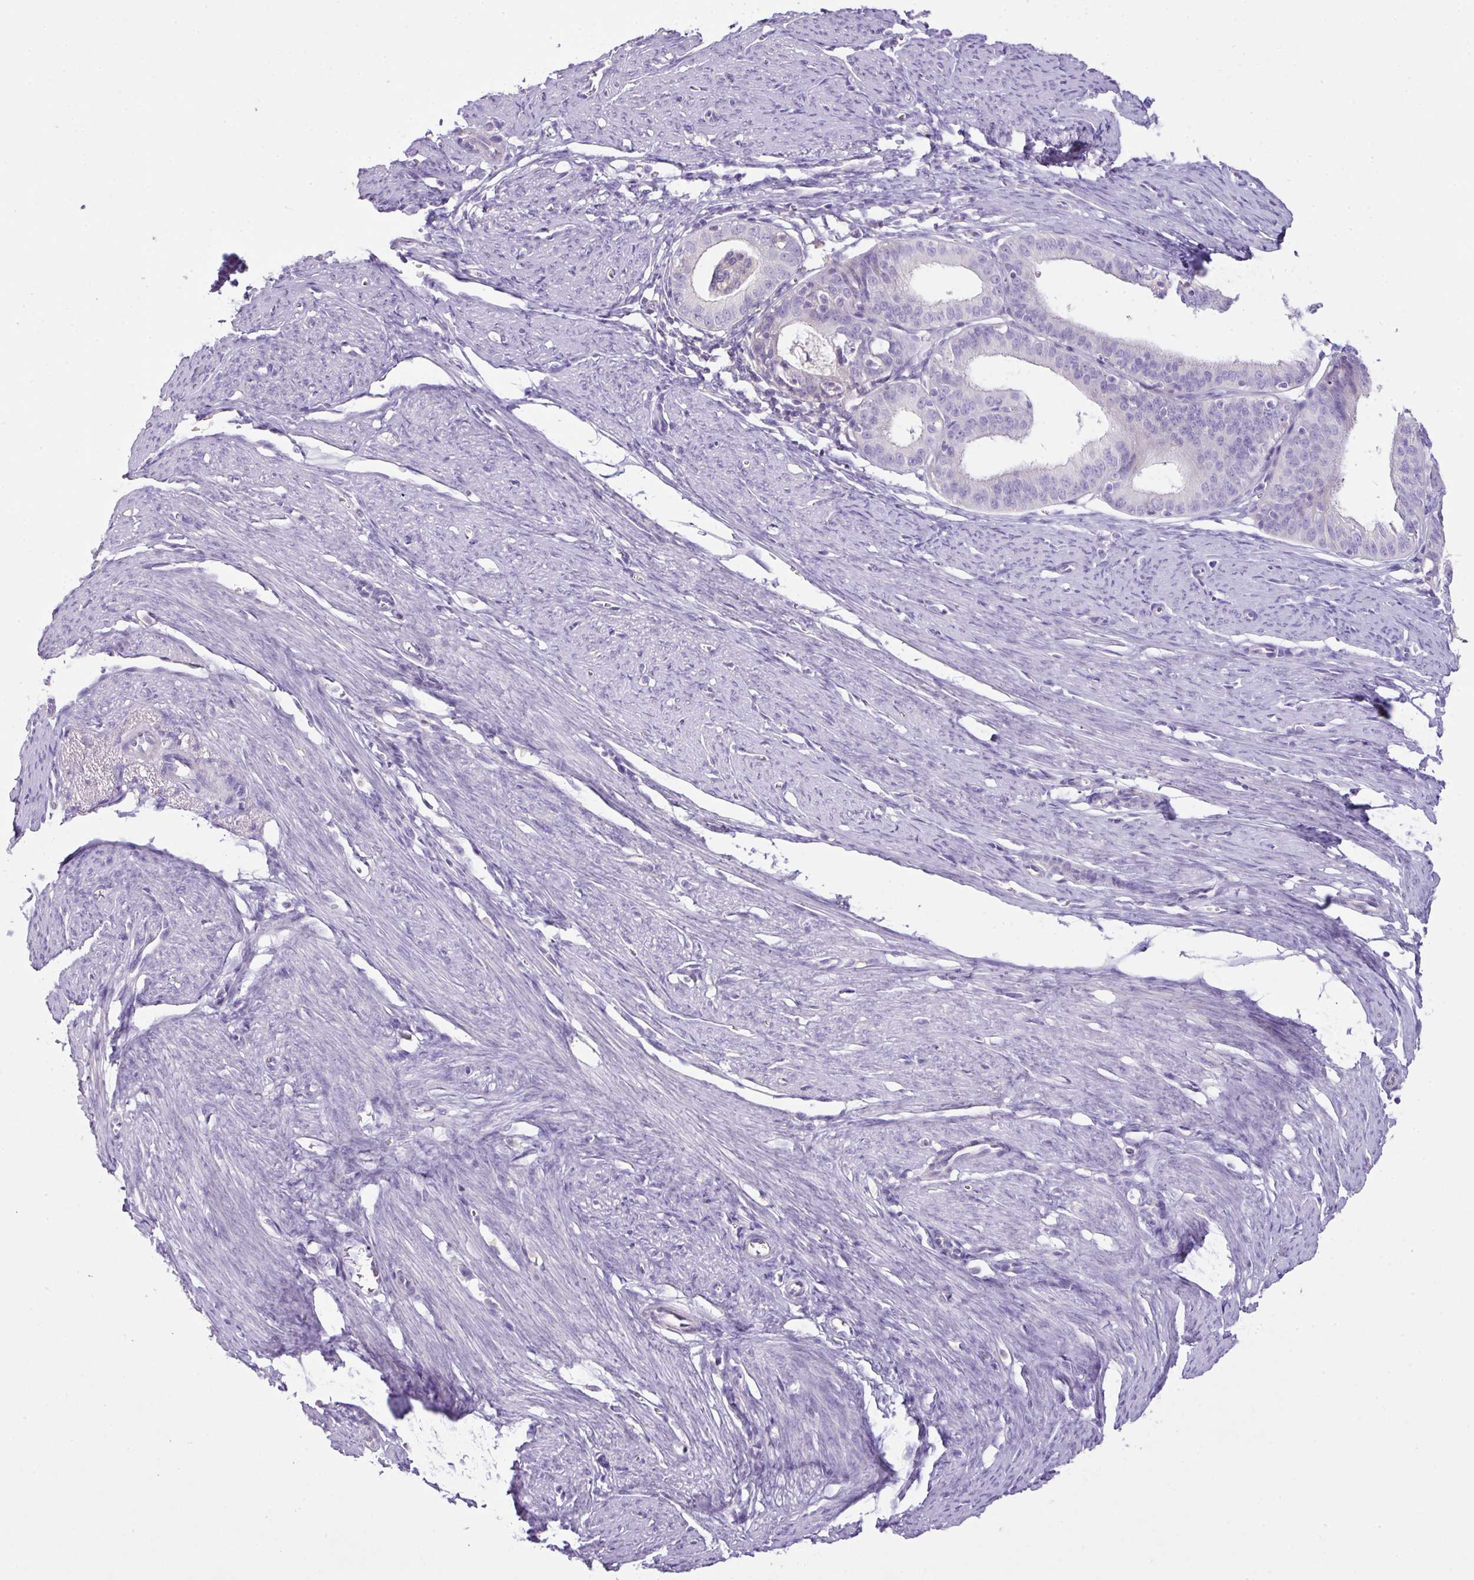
{"staining": {"intensity": "negative", "quantity": "none", "location": "none"}, "tissue": "endometrial cancer", "cell_type": "Tumor cells", "image_type": "cancer", "snomed": [{"axis": "morphology", "description": "Adenocarcinoma, NOS"}, {"axis": "topography", "description": "Endometrium"}], "caption": "DAB (3,3'-diaminobenzidine) immunohistochemical staining of adenocarcinoma (endometrial) reveals no significant staining in tumor cells.", "gene": "OR6C6", "patient": {"sex": "female", "age": 51}}